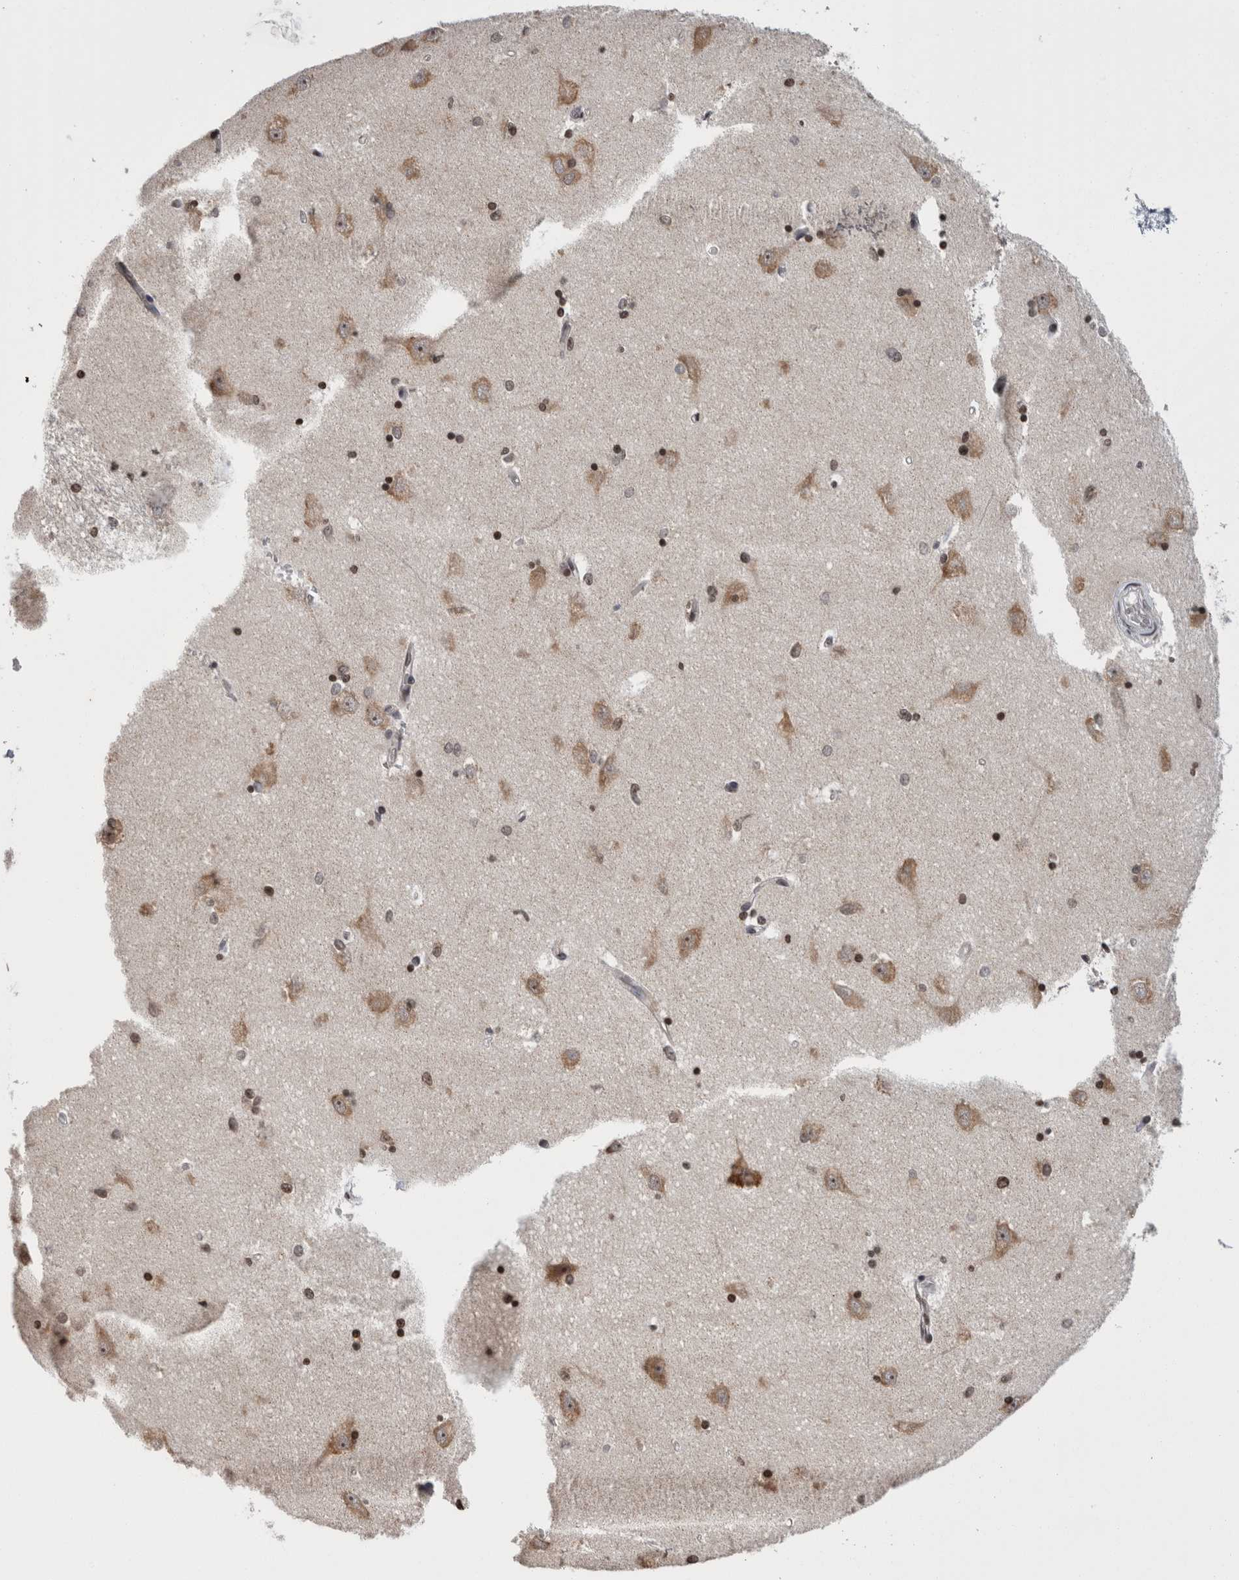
{"staining": {"intensity": "strong", "quantity": ">75%", "location": "cytoplasmic/membranous,nuclear"}, "tissue": "hippocampus", "cell_type": "Glial cells", "image_type": "normal", "snomed": [{"axis": "morphology", "description": "Normal tissue, NOS"}, {"axis": "topography", "description": "Hippocampus"}], "caption": "IHC staining of unremarkable hippocampus, which displays high levels of strong cytoplasmic/membranous,nuclear expression in approximately >75% of glial cells indicating strong cytoplasmic/membranous,nuclear protein expression. The staining was performed using DAB (3,3'-diaminobenzidine) (brown) for protein detection and nuclei were counterstained in hematoxylin (blue).", "gene": "ZBTB11", "patient": {"sex": "male", "age": 45}}